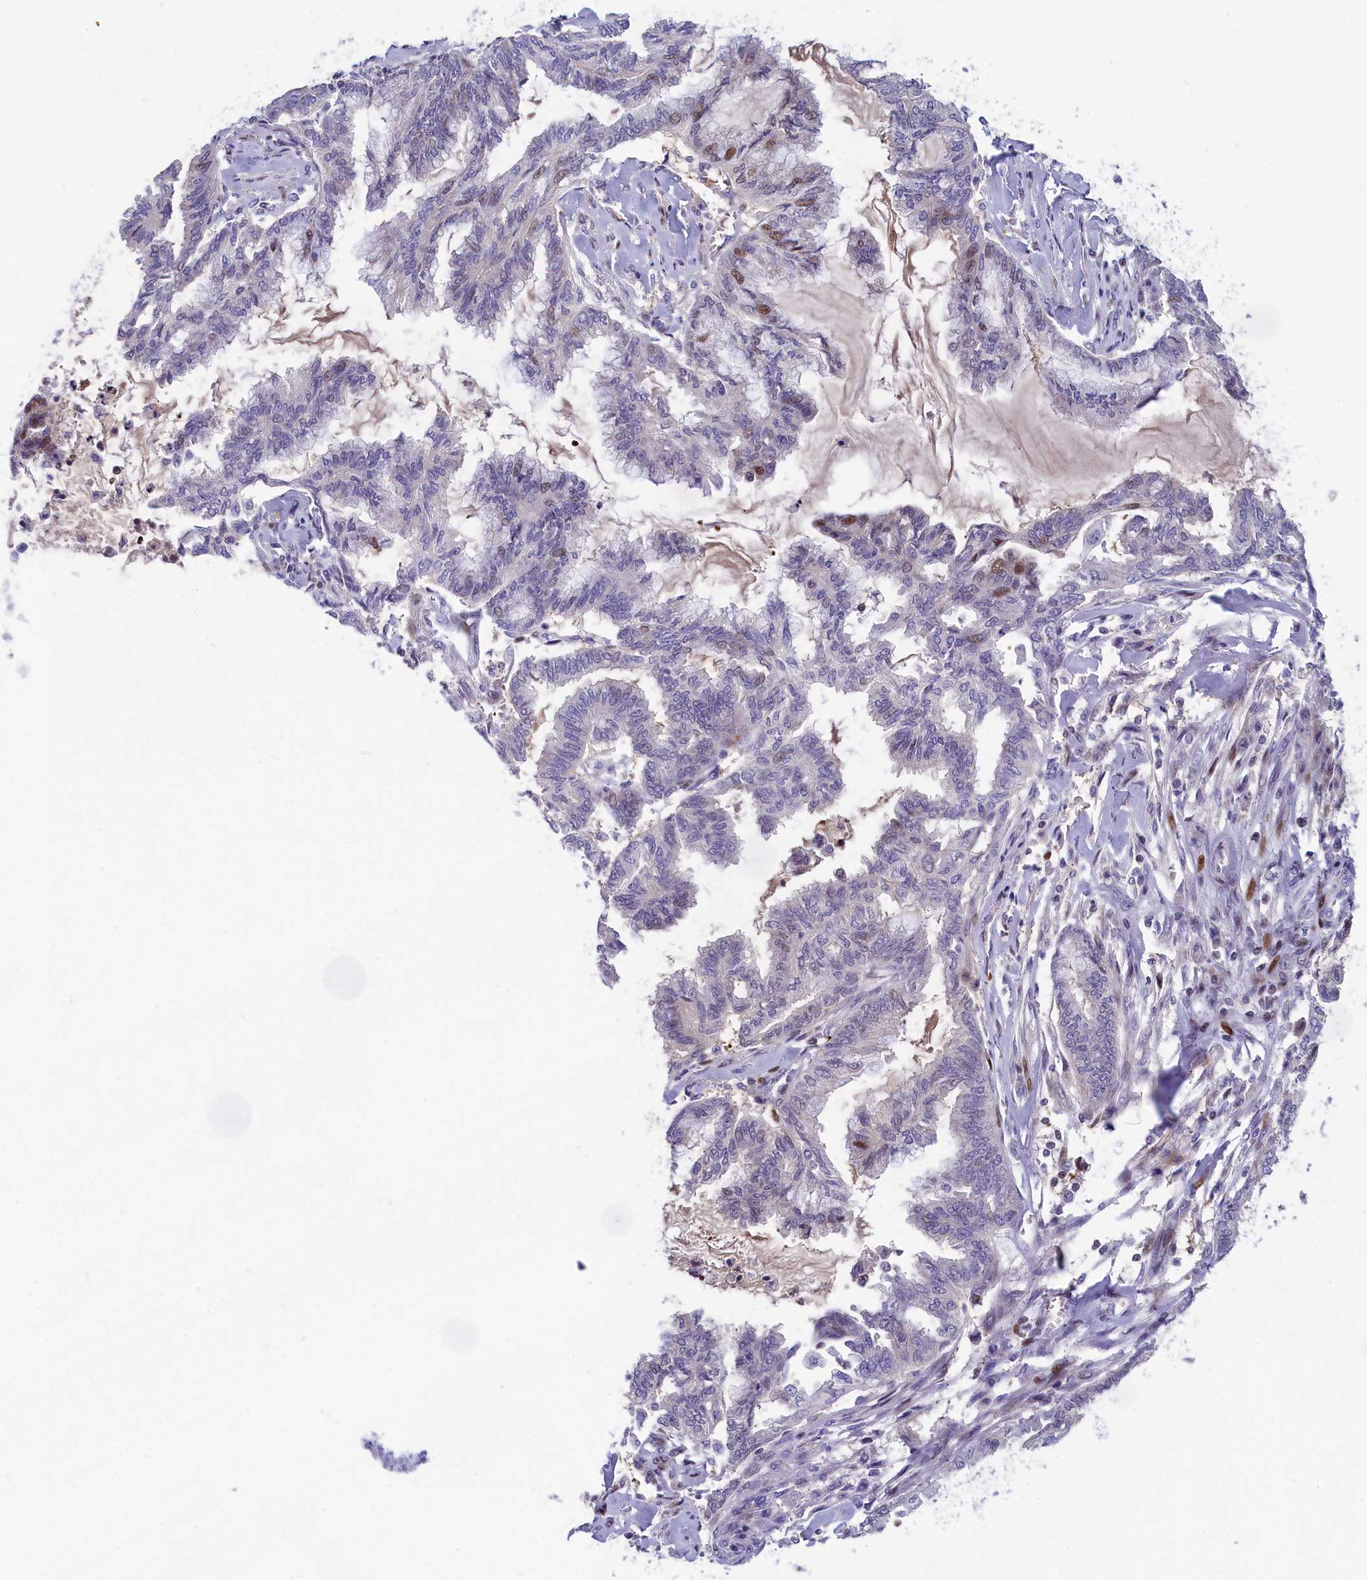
{"staining": {"intensity": "moderate", "quantity": "<25%", "location": "nuclear"}, "tissue": "endometrial cancer", "cell_type": "Tumor cells", "image_type": "cancer", "snomed": [{"axis": "morphology", "description": "Adenocarcinoma, NOS"}, {"axis": "topography", "description": "Endometrium"}], "caption": "An immunohistochemistry image of tumor tissue is shown. Protein staining in brown highlights moderate nuclear positivity in adenocarcinoma (endometrial) within tumor cells.", "gene": "NKPD1", "patient": {"sex": "female", "age": 86}}